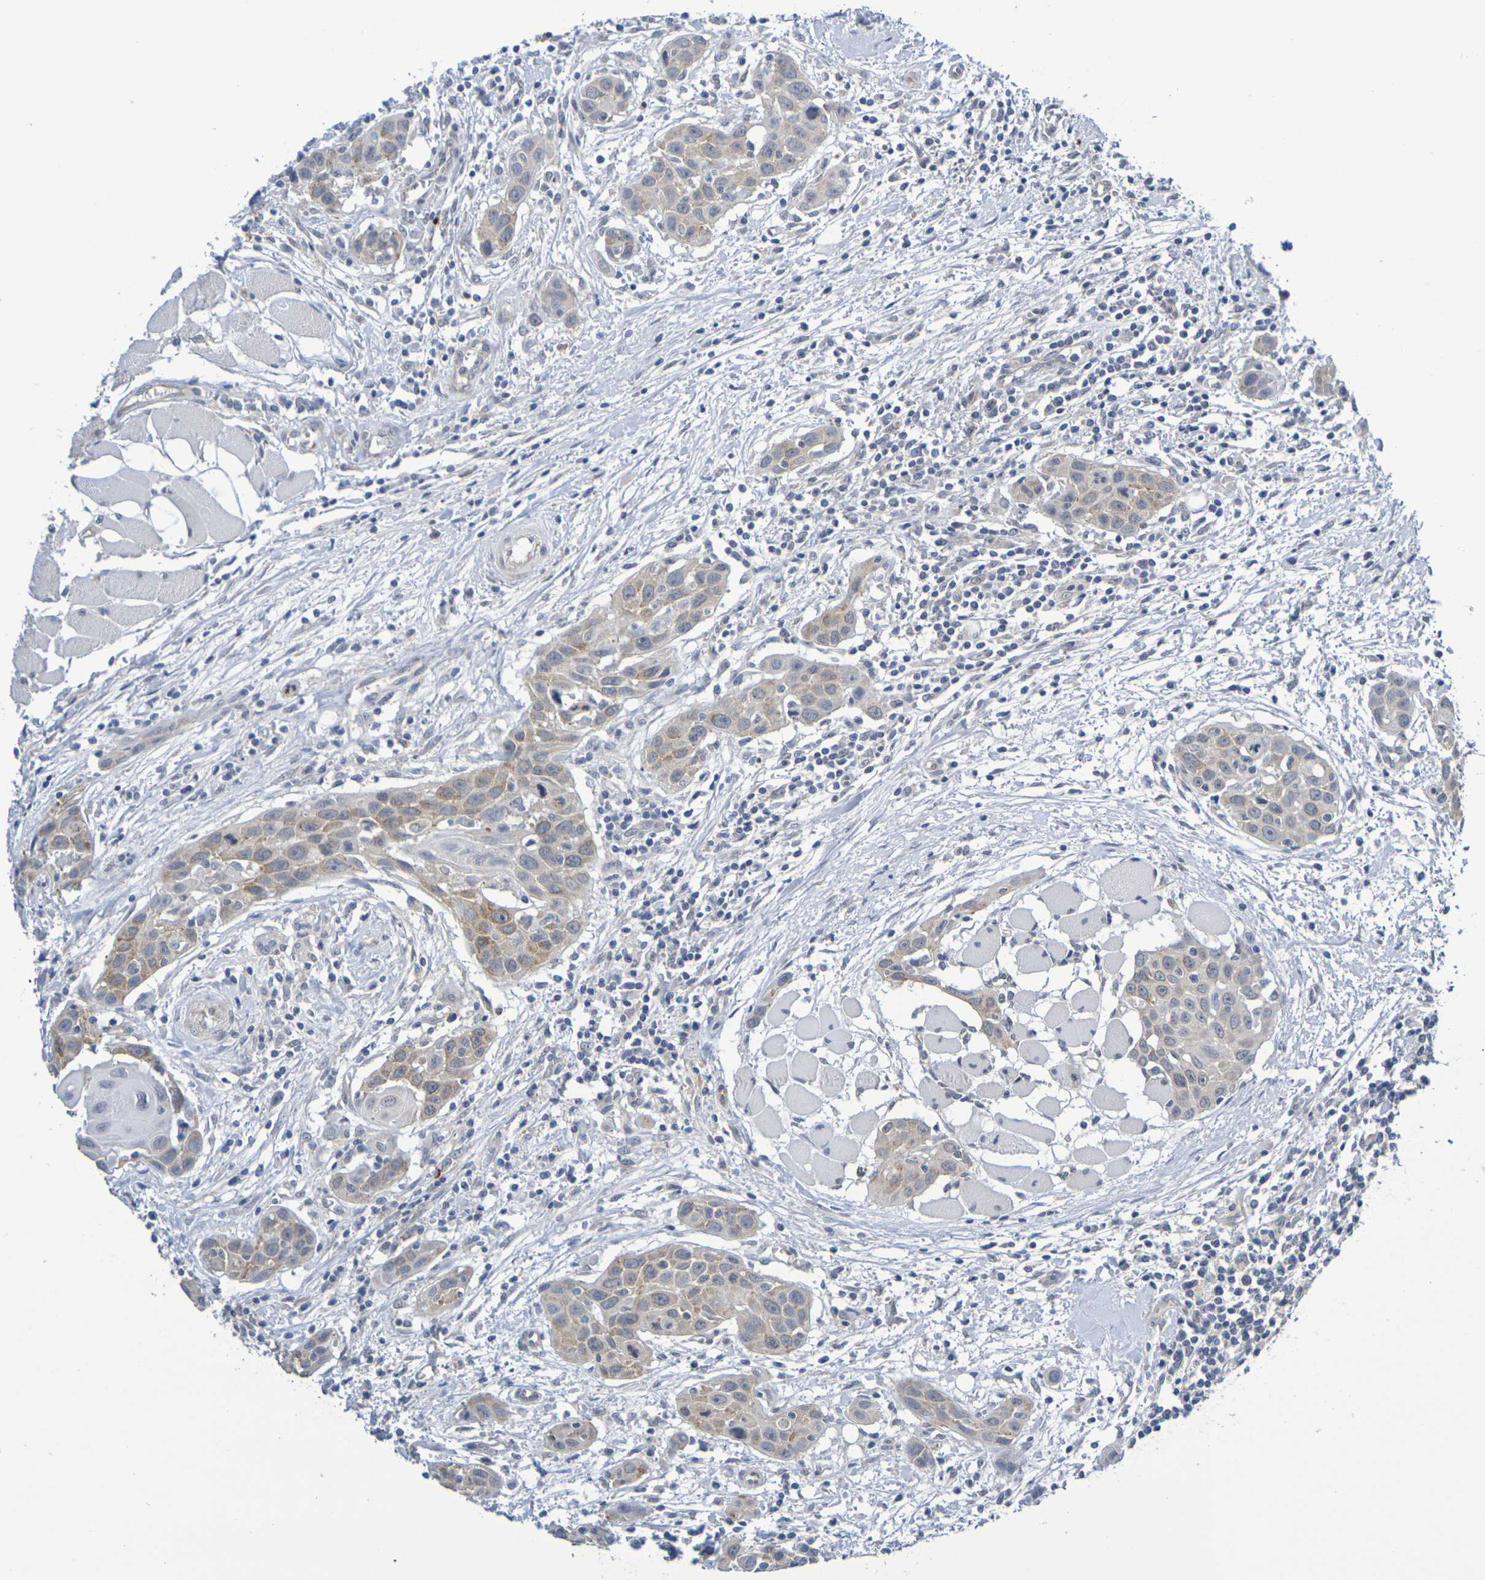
{"staining": {"intensity": "weak", "quantity": ">75%", "location": "cytoplasmic/membranous"}, "tissue": "head and neck cancer", "cell_type": "Tumor cells", "image_type": "cancer", "snomed": [{"axis": "morphology", "description": "Squamous cell carcinoma, NOS"}, {"axis": "topography", "description": "Oral tissue"}, {"axis": "topography", "description": "Head-Neck"}], "caption": "The photomicrograph exhibits immunohistochemical staining of head and neck cancer. There is weak cytoplasmic/membranous positivity is seen in about >75% of tumor cells.", "gene": "CHRNB1", "patient": {"sex": "female", "age": 50}}